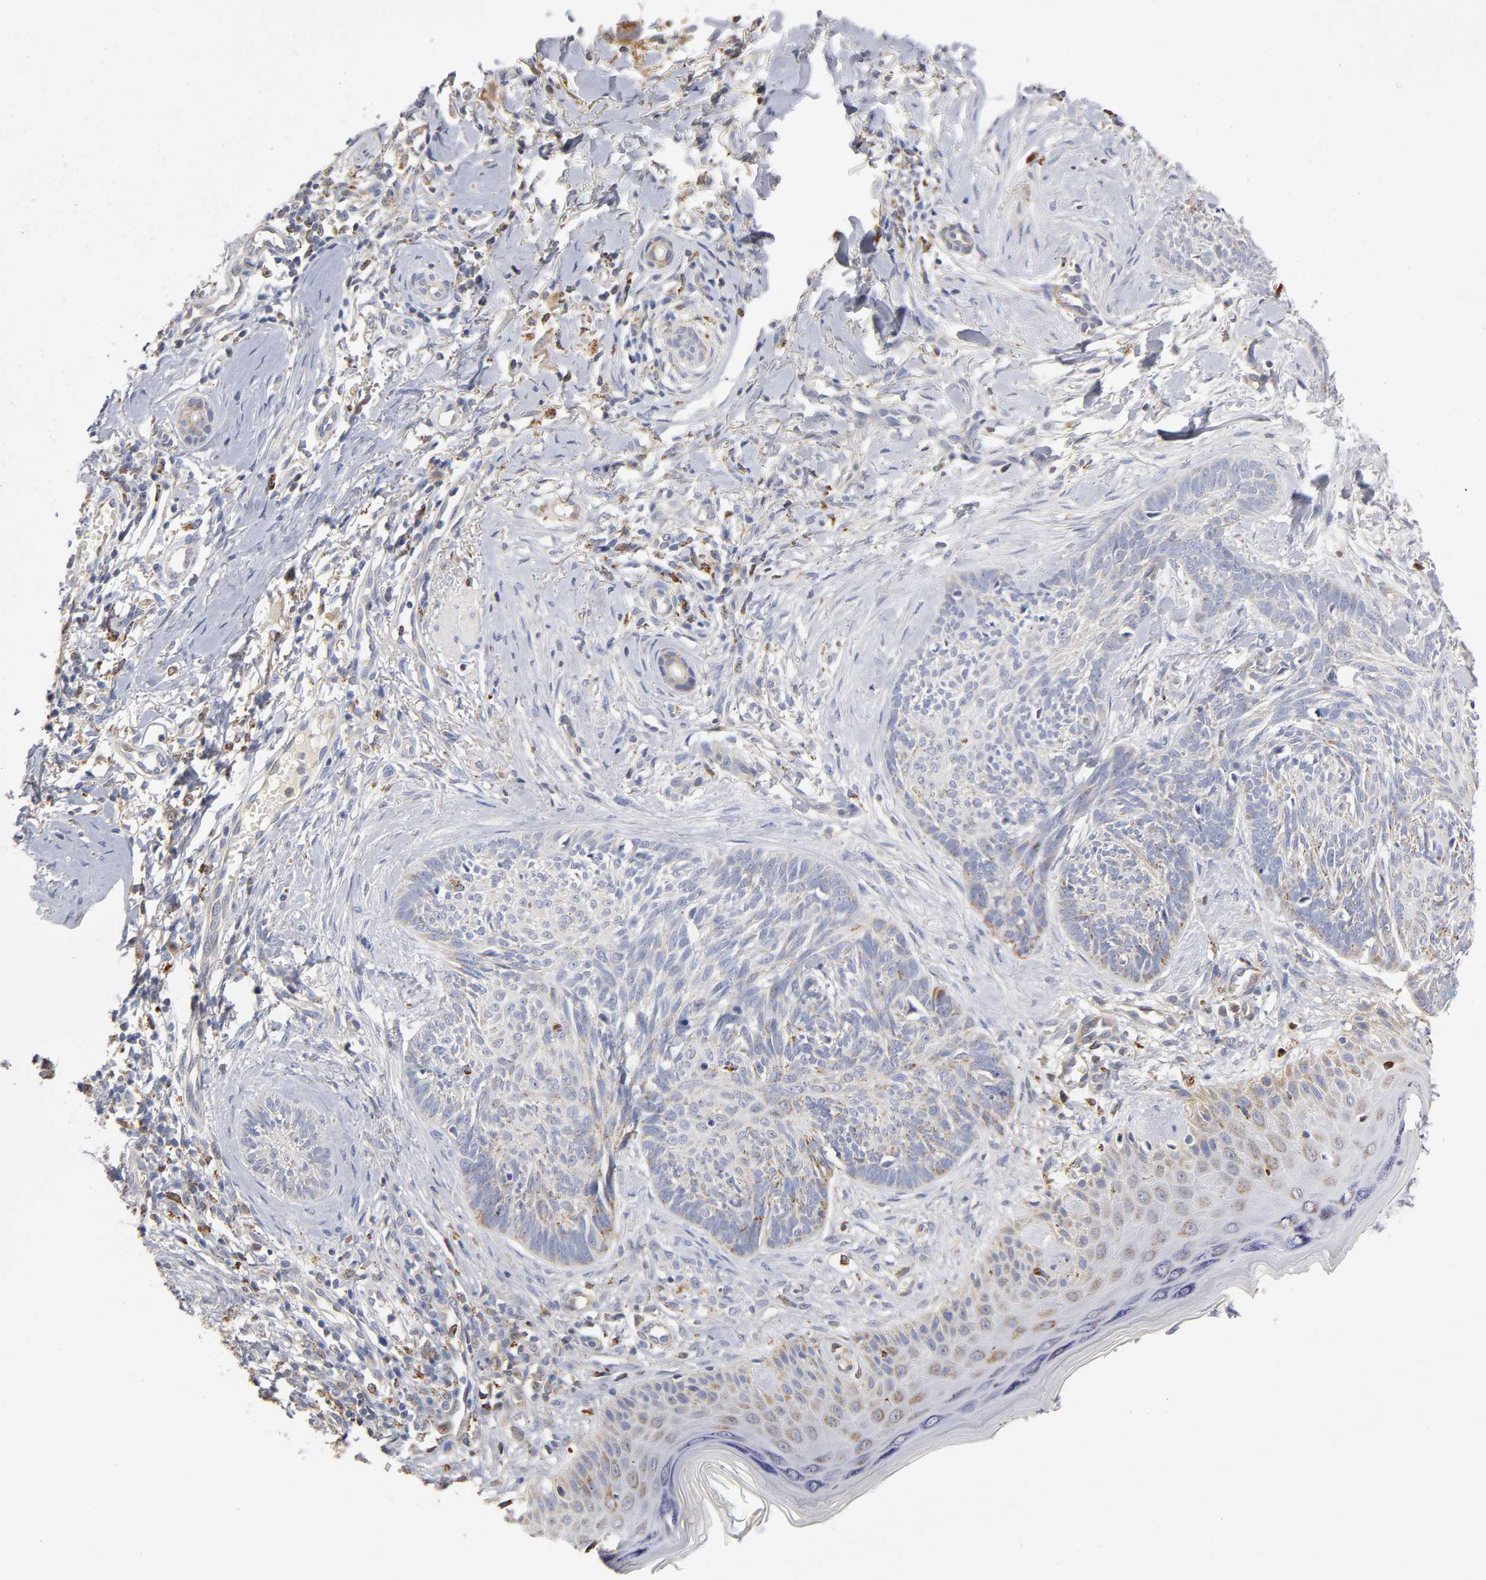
{"staining": {"intensity": "moderate", "quantity": "<25%", "location": "cytoplasmic/membranous"}, "tissue": "skin cancer", "cell_type": "Tumor cells", "image_type": "cancer", "snomed": [{"axis": "morphology", "description": "Normal tissue, NOS"}, {"axis": "morphology", "description": "Basal cell carcinoma"}, {"axis": "topography", "description": "Skin"}], "caption": "Protein expression by immunohistochemistry (IHC) displays moderate cytoplasmic/membranous staining in about <25% of tumor cells in skin cancer (basal cell carcinoma).", "gene": "ISG15", "patient": {"sex": "male", "age": 71}}